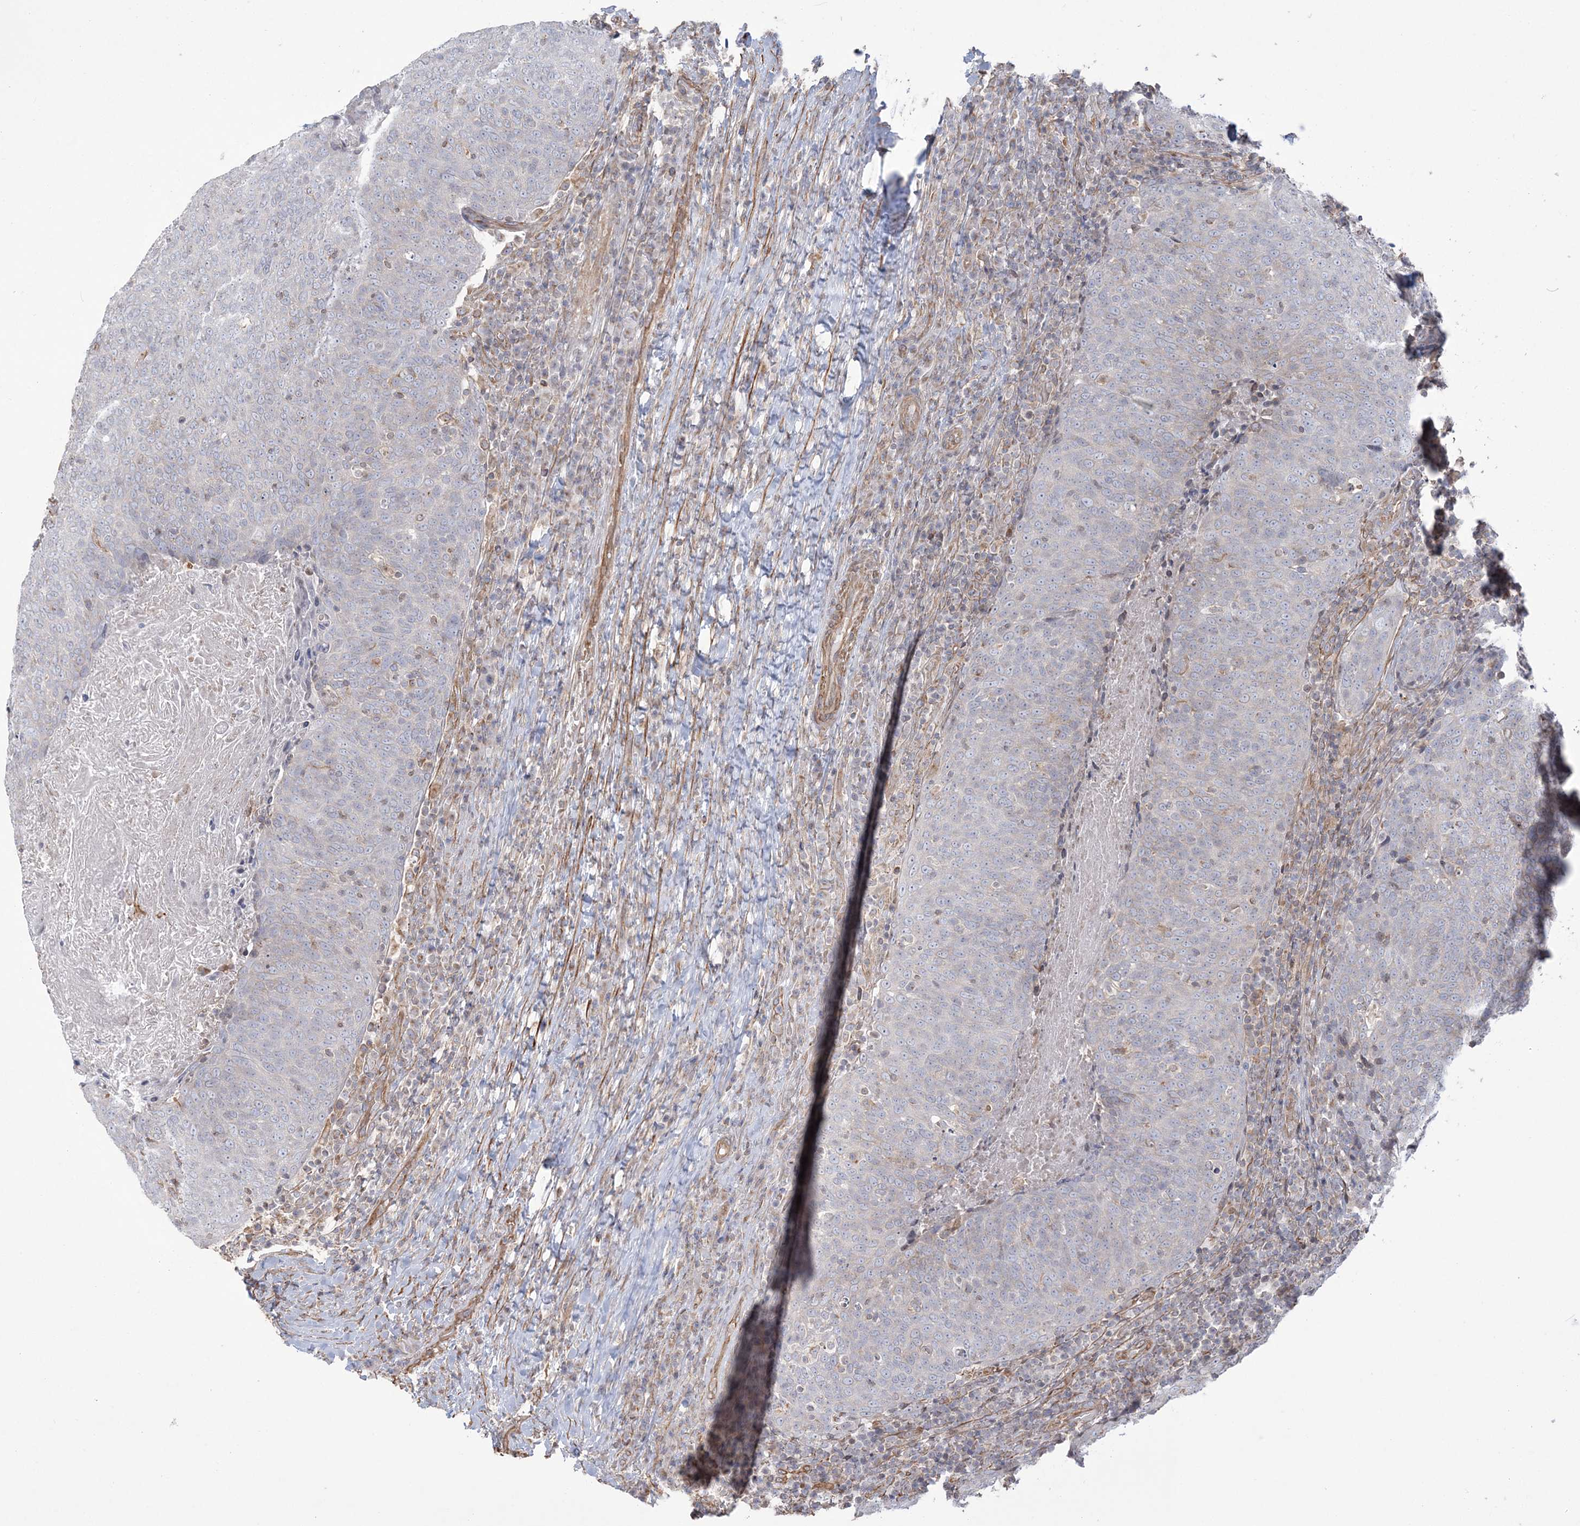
{"staining": {"intensity": "negative", "quantity": "none", "location": "none"}, "tissue": "head and neck cancer", "cell_type": "Tumor cells", "image_type": "cancer", "snomed": [{"axis": "morphology", "description": "Squamous cell carcinoma, NOS"}, {"axis": "morphology", "description": "Squamous cell carcinoma, metastatic, NOS"}, {"axis": "topography", "description": "Lymph node"}, {"axis": "topography", "description": "Head-Neck"}], "caption": "Immunohistochemical staining of squamous cell carcinoma (head and neck) reveals no significant positivity in tumor cells. (Brightfield microscopy of DAB immunohistochemistry at high magnification).", "gene": "ZNF821", "patient": {"sex": "male", "age": 62}}